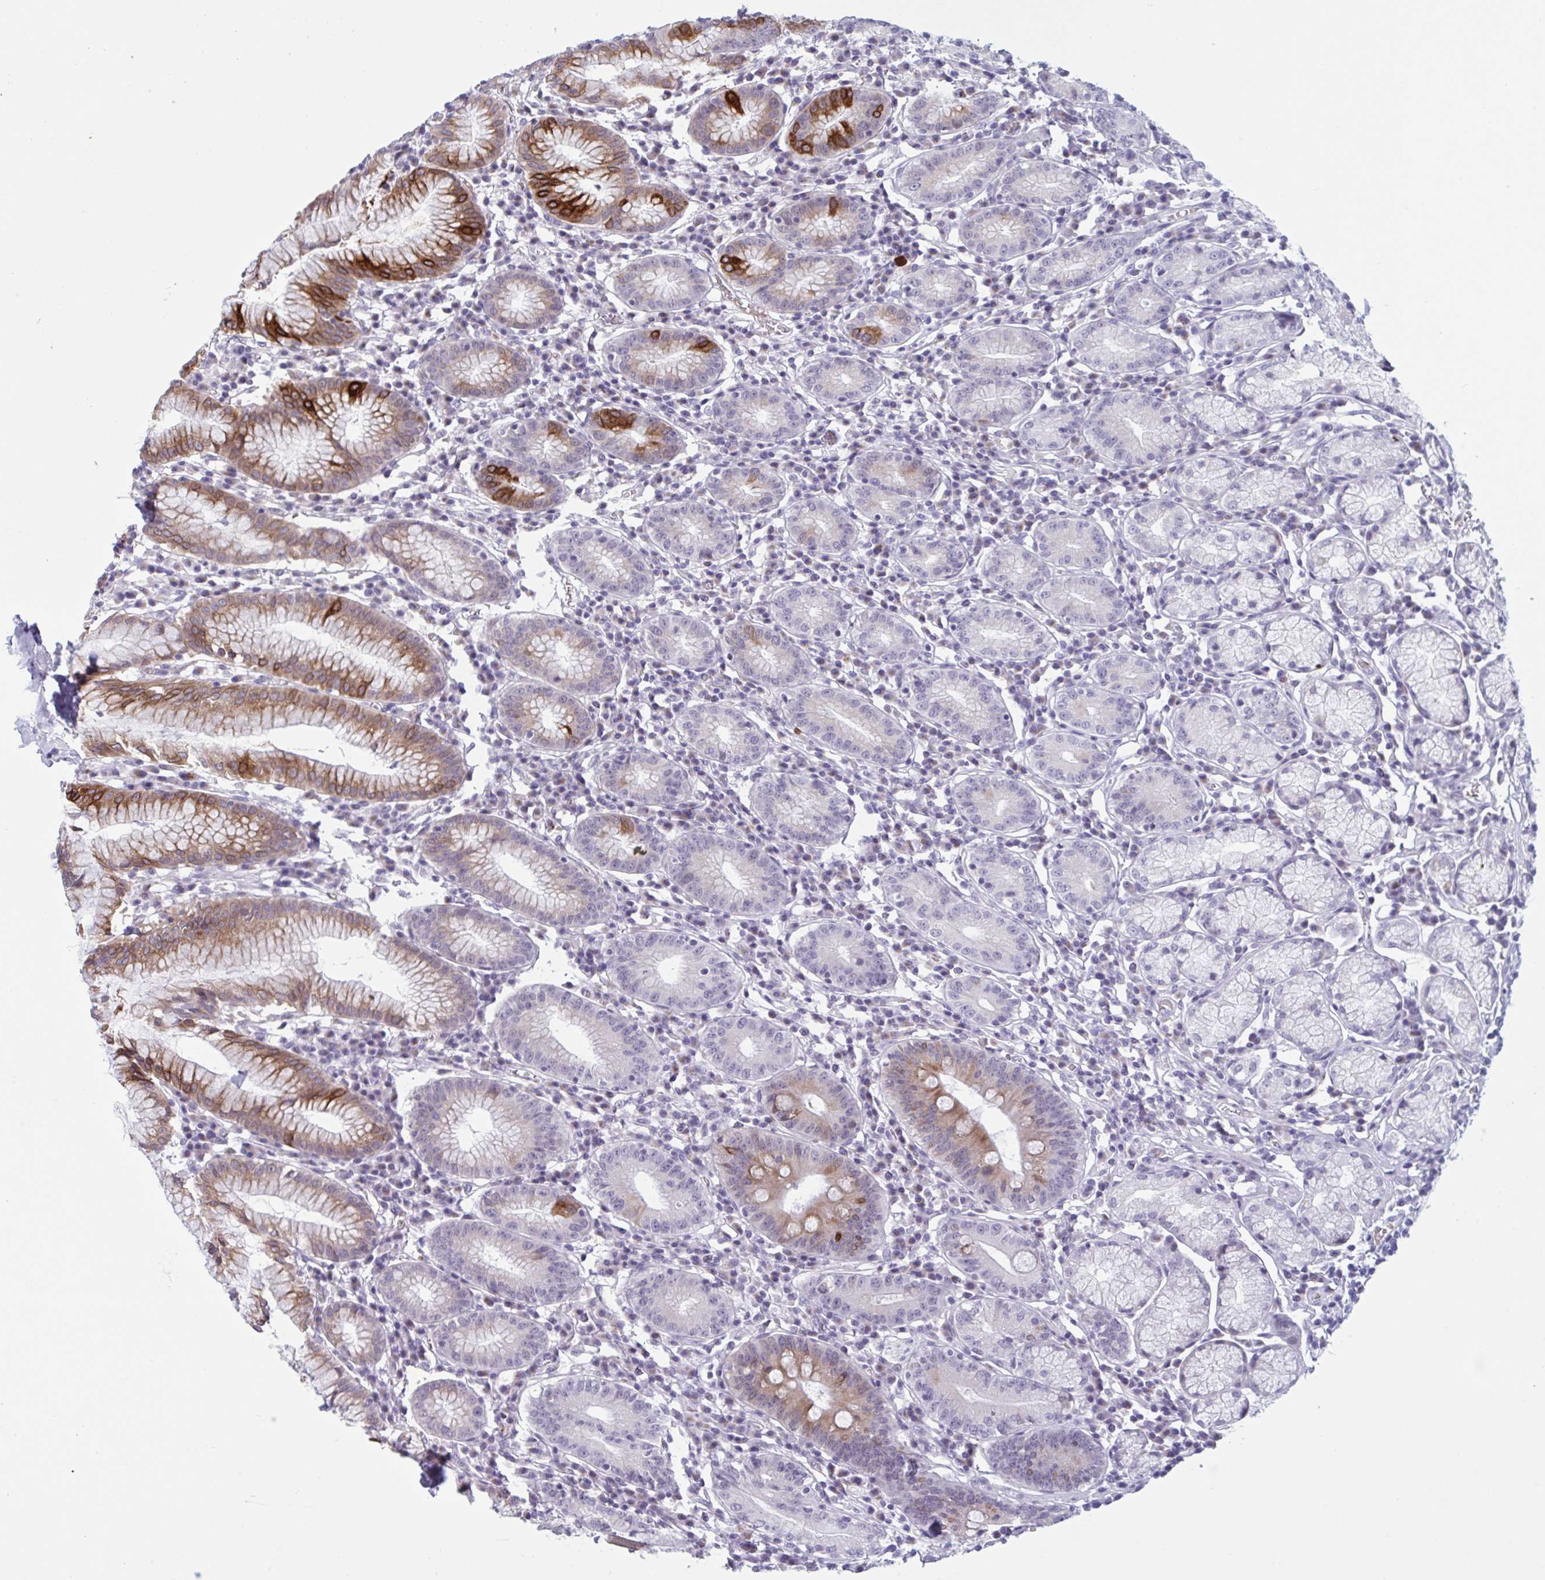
{"staining": {"intensity": "strong", "quantity": "<25%", "location": "cytoplasmic/membranous"}, "tissue": "stomach", "cell_type": "Glandular cells", "image_type": "normal", "snomed": [{"axis": "morphology", "description": "Normal tissue, NOS"}, {"axis": "topography", "description": "Stomach"}], "caption": "Protein positivity by immunohistochemistry (IHC) exhibits strong cytoplasmic/membranous expression in about <25% of glandular cells in normal stomach.", "gene": "HSD11B2", "patient": {"sex": "male", "age": 55}}